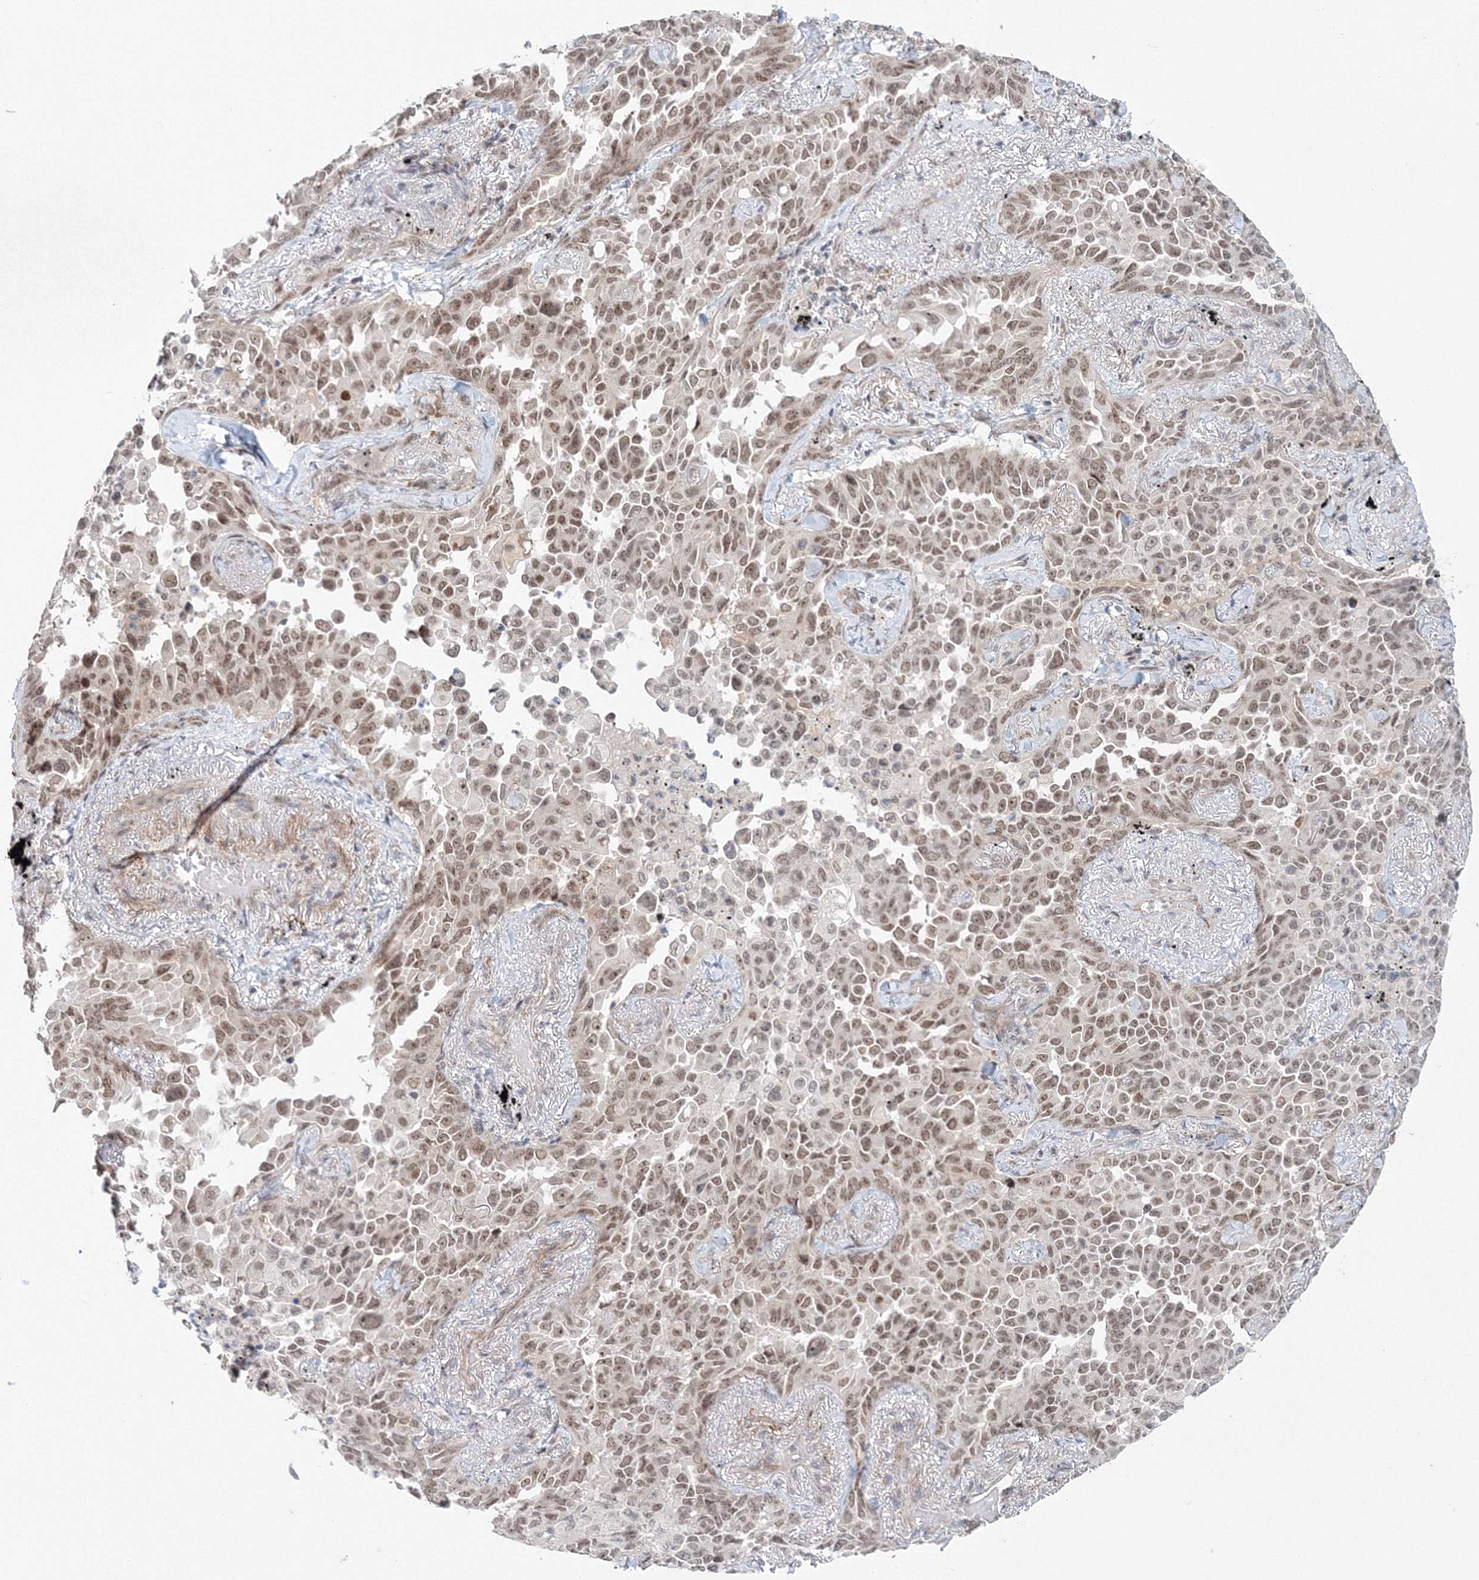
{"staining": {"intensity": "moderate", "quantity": "25%-75%", "location": "nuclear"}, "tissue": "lung cancer", "cell_type": "Tumor cells", "image_type": "cancer", "snomed": [{"axis": "morphology", "description": "Adenocarcinoma, NOS"}, {"axis": "topography", "description": "Lung"}], "caption": "There is medium levels of moderate nuclear positivity in tumor cells of lung cancer (adenocarcinoma), as demonstrated by immunohistochemical staining (brown color).", "gene": "NOA1", "patient": {"sex": "female", "age": 67}}